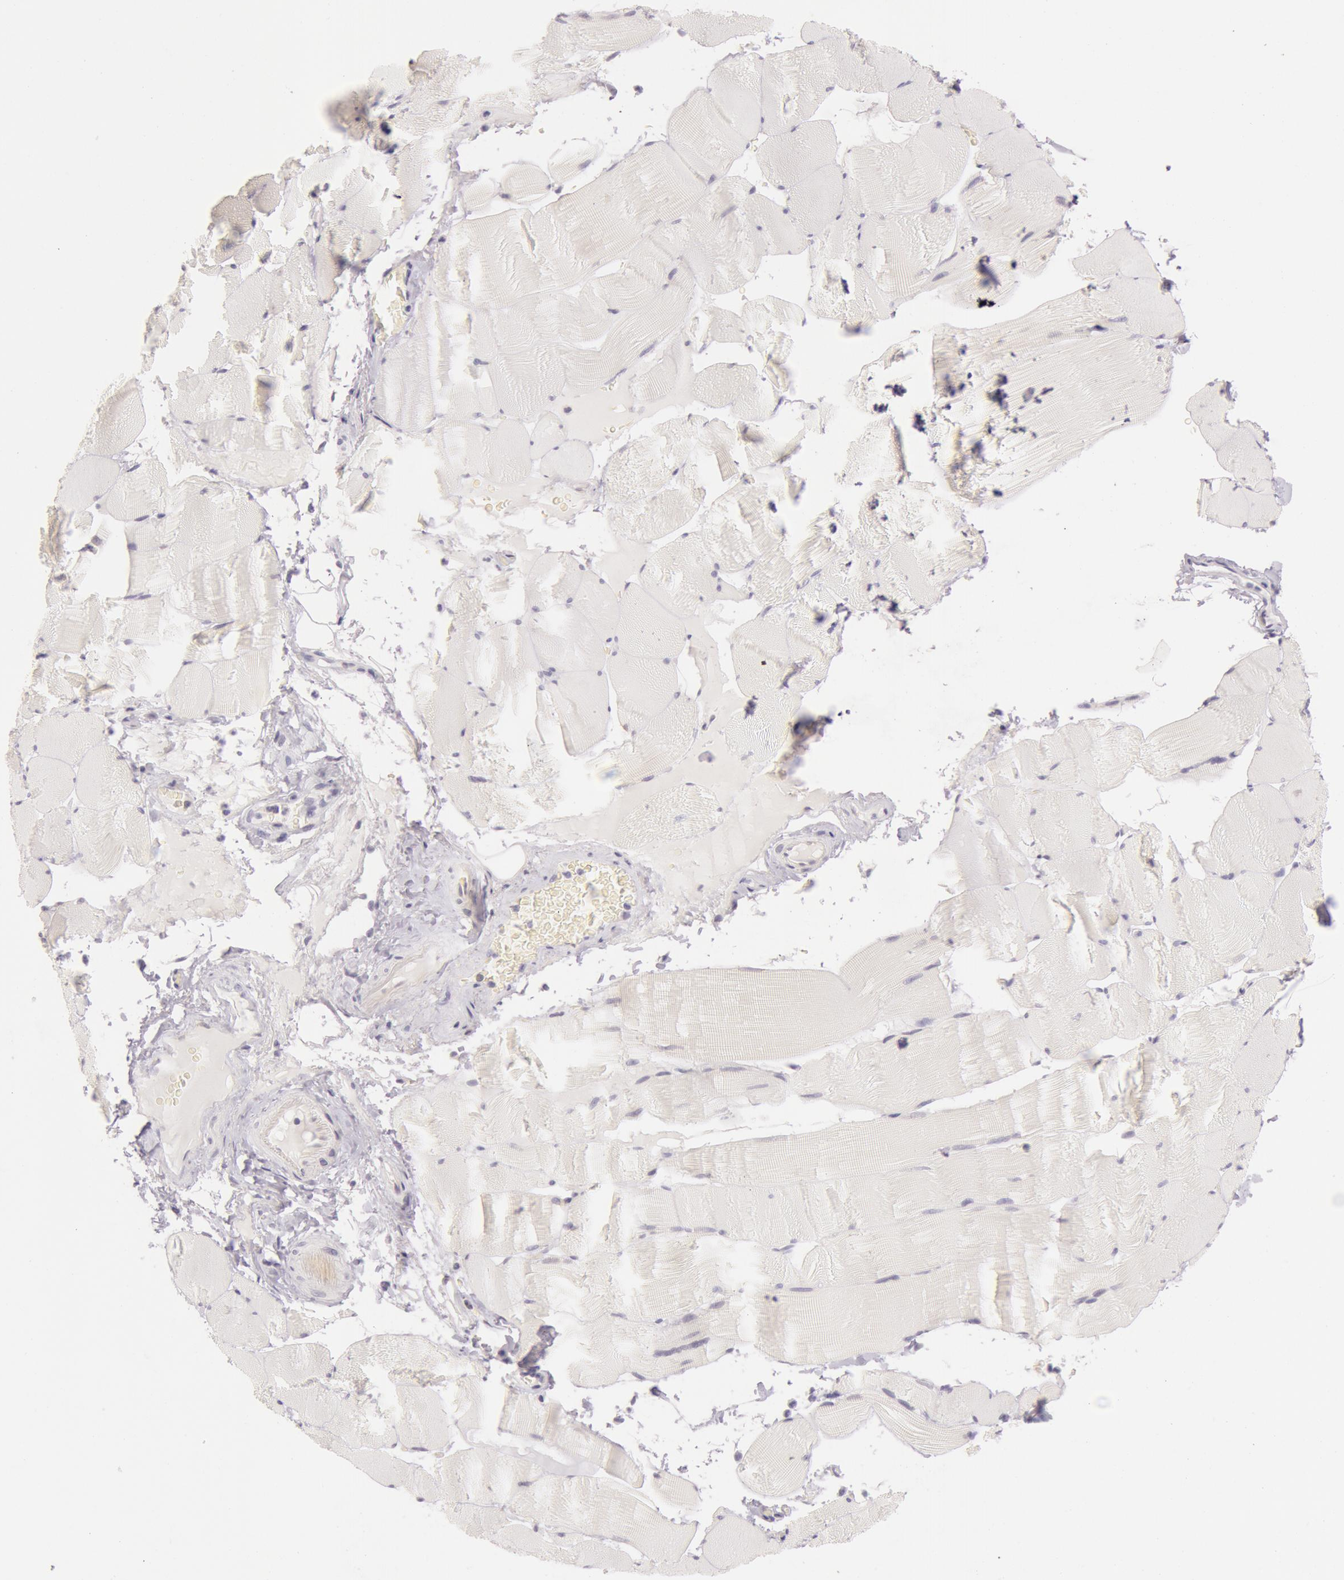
{"staining": {"intensity": "negative", "quantity": "none", "location": "none"}, "tissue": "skeletal muscle", "cell_type": "Myocytes", "image_type": "normal", "snomed": [{"axis": "morphology", "description": "Normal tissue, NOS"}, {"axis": "topography", "description": "Skeletal muscle"}], "caption": "Unremarkable skeletal muscle was stained to show a protein in brown. There is no significant expression in myocytes. Nuclei are stained in blue.", "gene": "RBMY1A1", "patient": {"sex": "male", "age": 62}}